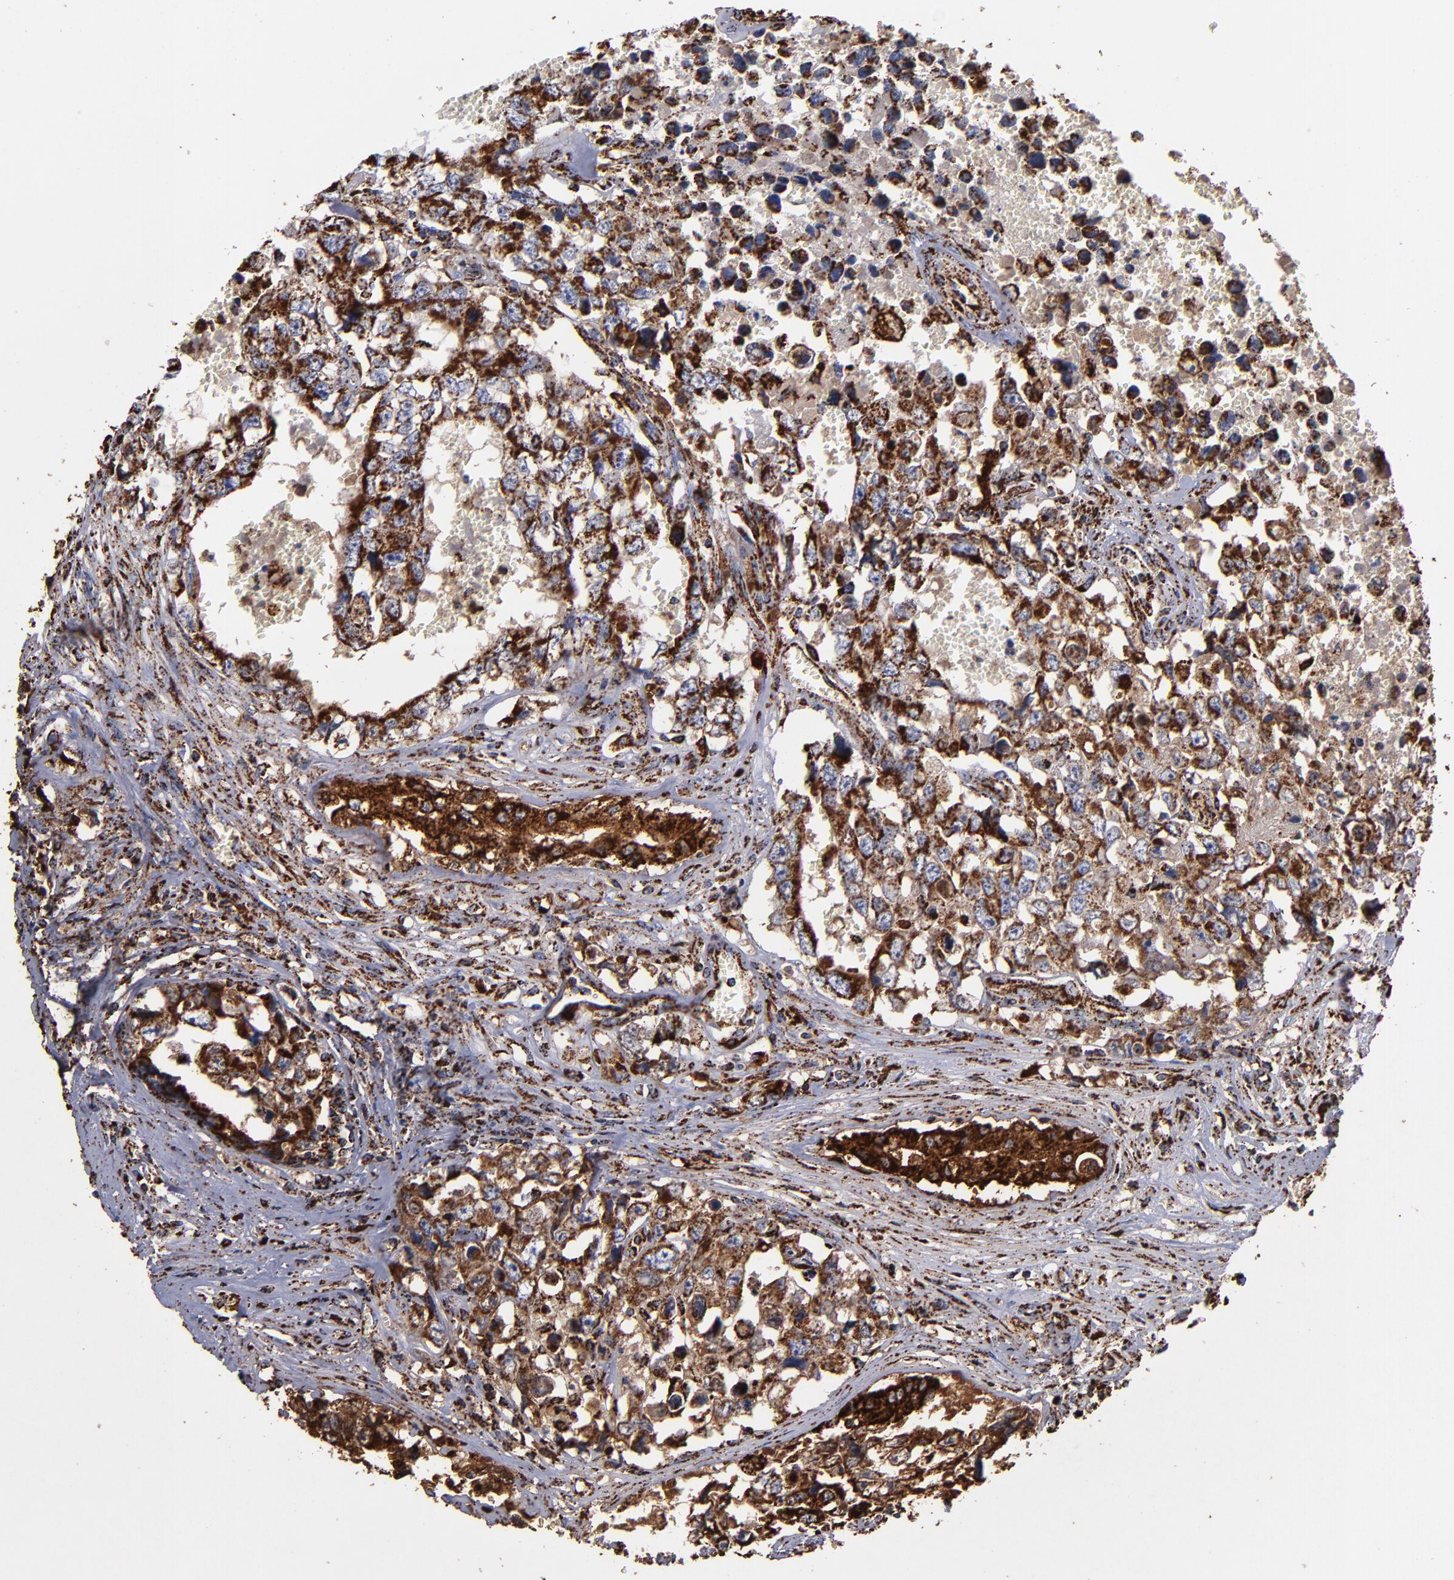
{"staining": {"intensity": "strong", "quantity": ">75%", "location": "cytoplasmic/membranous"}, "tissue": "testis cancer", "cell_type": "Tumor cells", "image_type": "cancer", "snomed": [{"axis": "morphology", "description": "Carcinoma, Embryonal, NOS"}, {"axis": "topography", "description": "Testis"}], "caption": "A brown stain shows strong cytoplasmic/membranous staining of a protein in human testis cancer (embryonal carcinoma) tumor cells. Using DAB (3,3'-diaminobenzidine) (brown) and hematoxylin (blue) stains, captured at high magnification using brightfield microscopy.", "gene": "SOD2", "patient": {"sex": "male", "age": 31}}